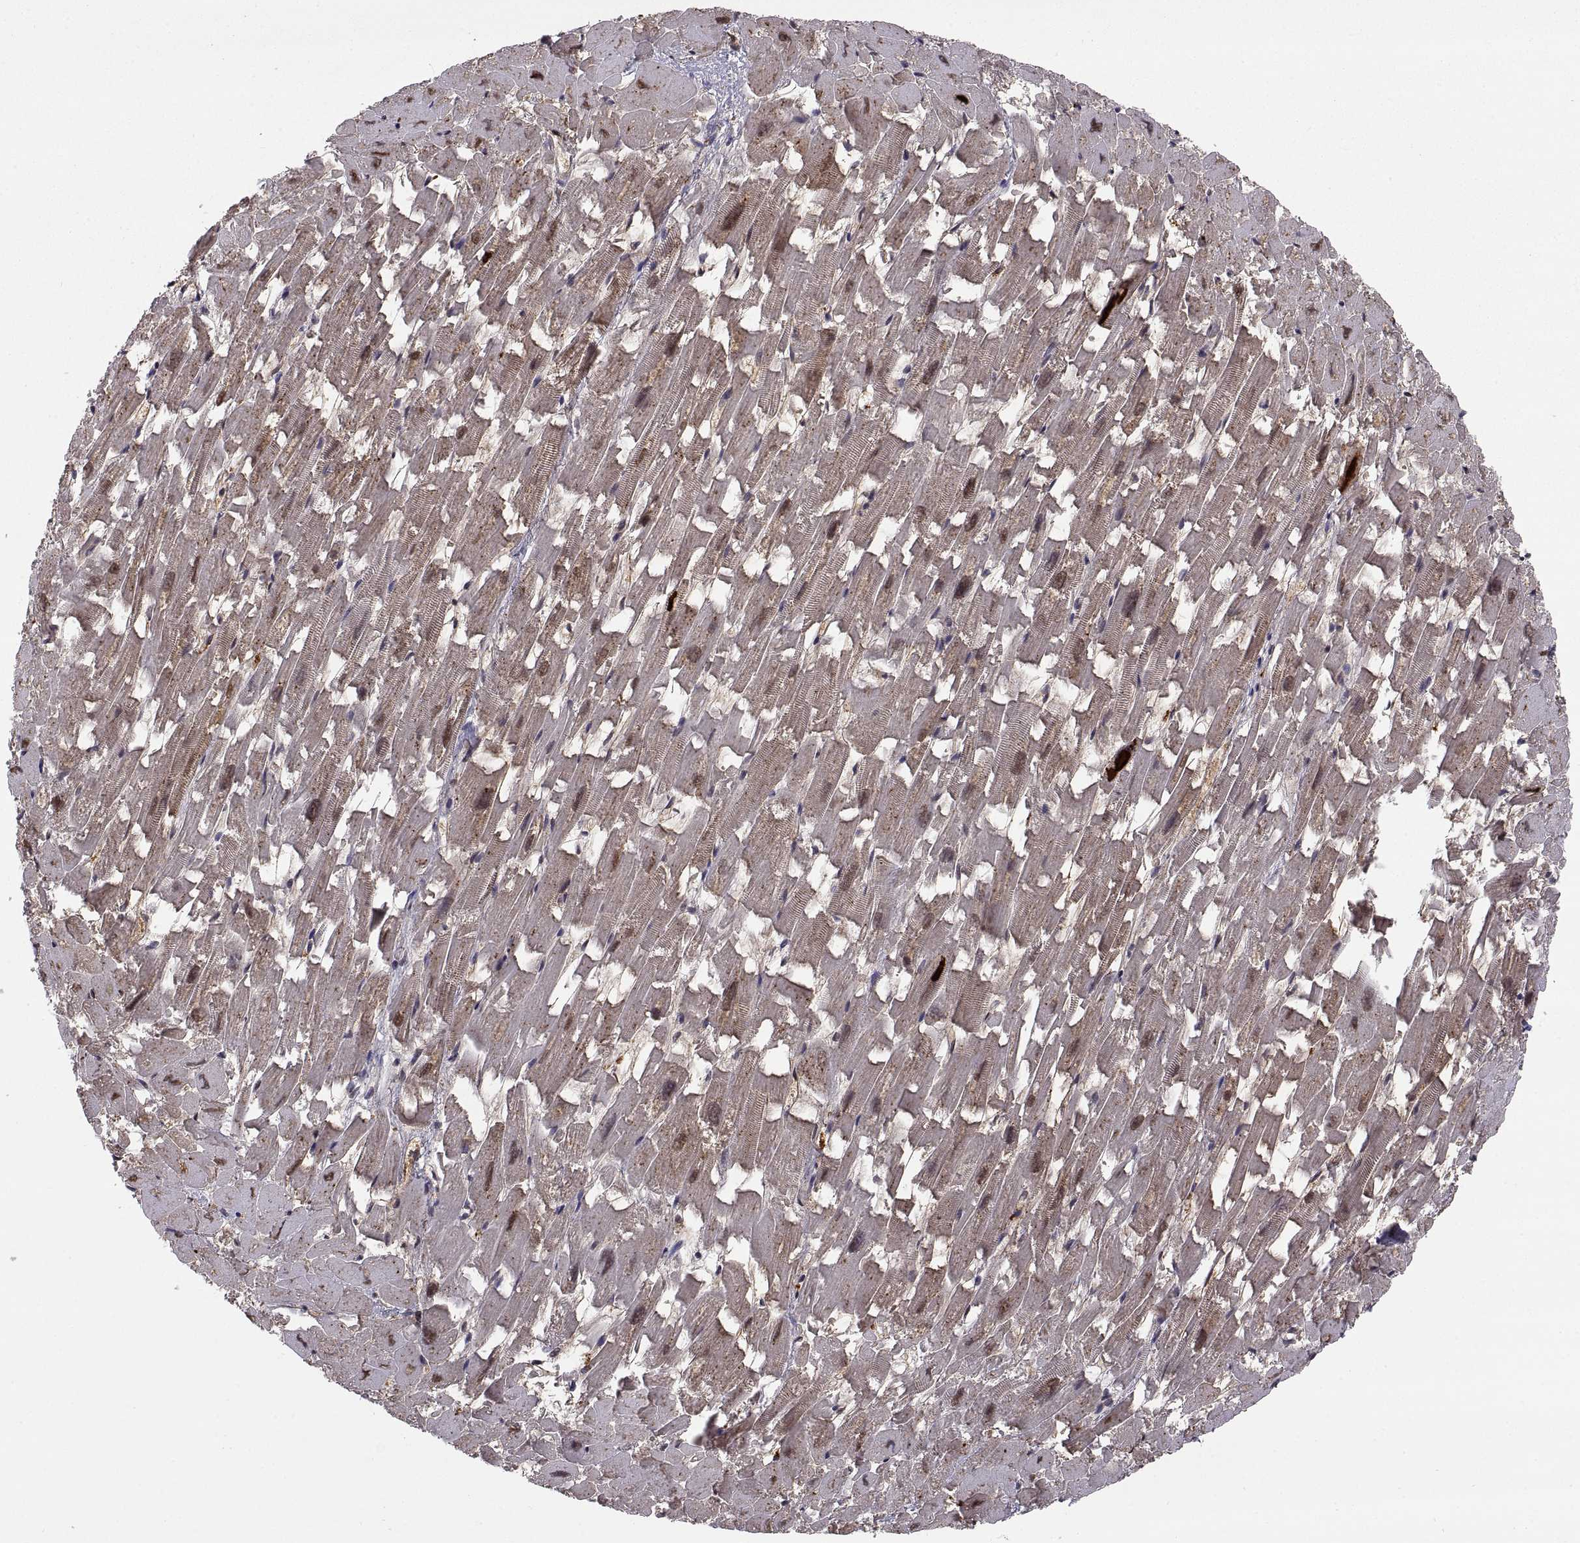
{"staining": {"intensity": "moderate", "quantity": "25%-75%", "location": "nuclear"}, "tissue": "heart muscle", "cell_type": "Cardiomyocytes", "image_type": "normal", "snomed": [{"axis": "morphology", "description": "Normal tissue, NOS"}, {"axis": "topography", "description": "Heart"}], "caption": "This photomicrograph reveals IHC staining of unremarkable human heart muscle, with medium moderate nuclear expression in about 25%-75% of cardiomyocytes.", "gene": "PSMC2", "patient": {"sex": "female", "age": 64}}